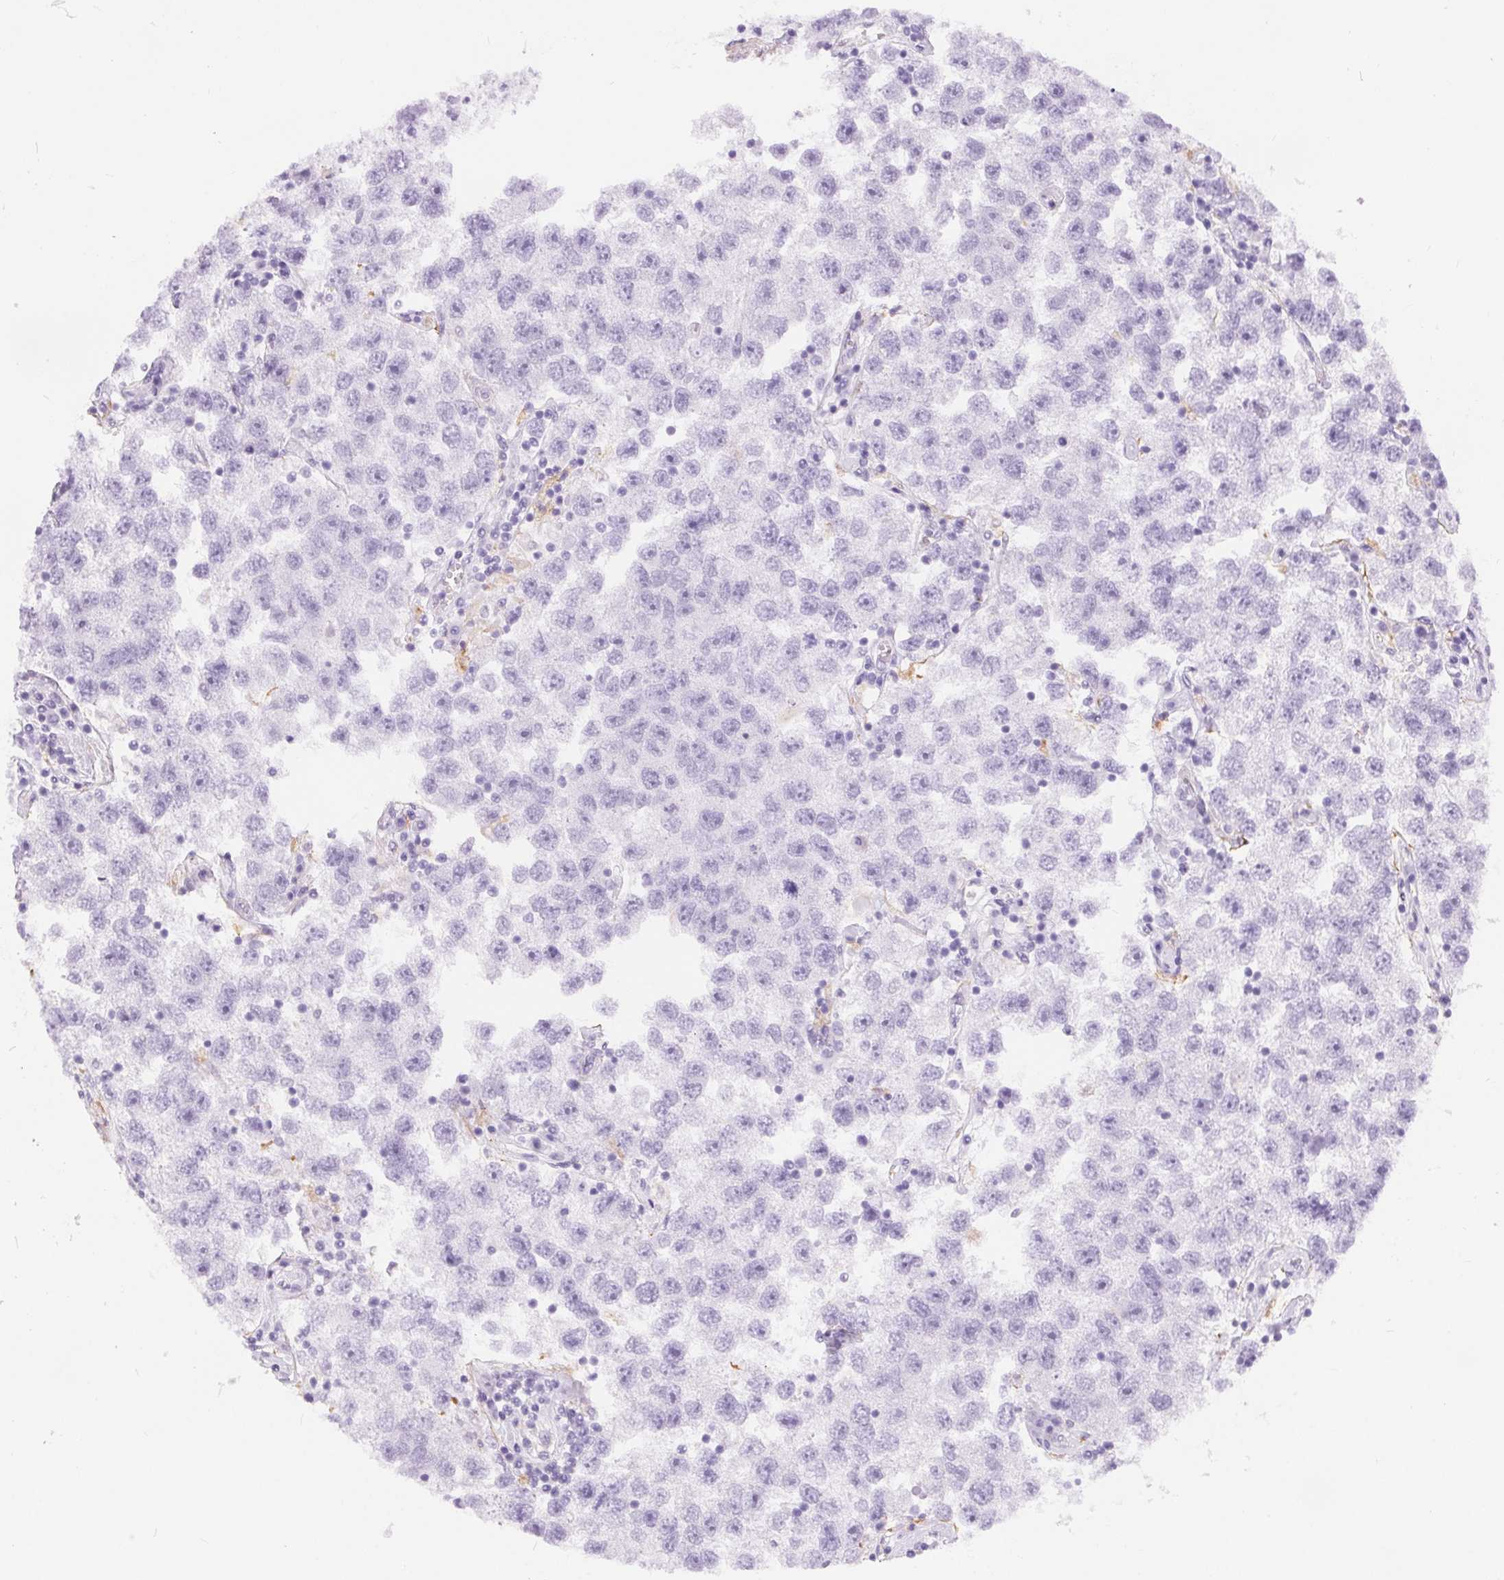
{"staining": {"intensity": "negative", "quantity": "none", "location": "none"}, "tissue": "testis cancer", "cell_type": "Tumor cells", "image_type": "cancer", "snomed": [{"axis": "morphology", "description": "Seminoma, NOS"}, {"axis": "topography", "description": "Testis"}], "caption": "An immunohistochemistry (IHC) histopathology image of testis cancer is shown. There is no staining in tumor cells of testis cancer.", "gene": "GFAP", "patient": {"sex": "male", "age": 26}}